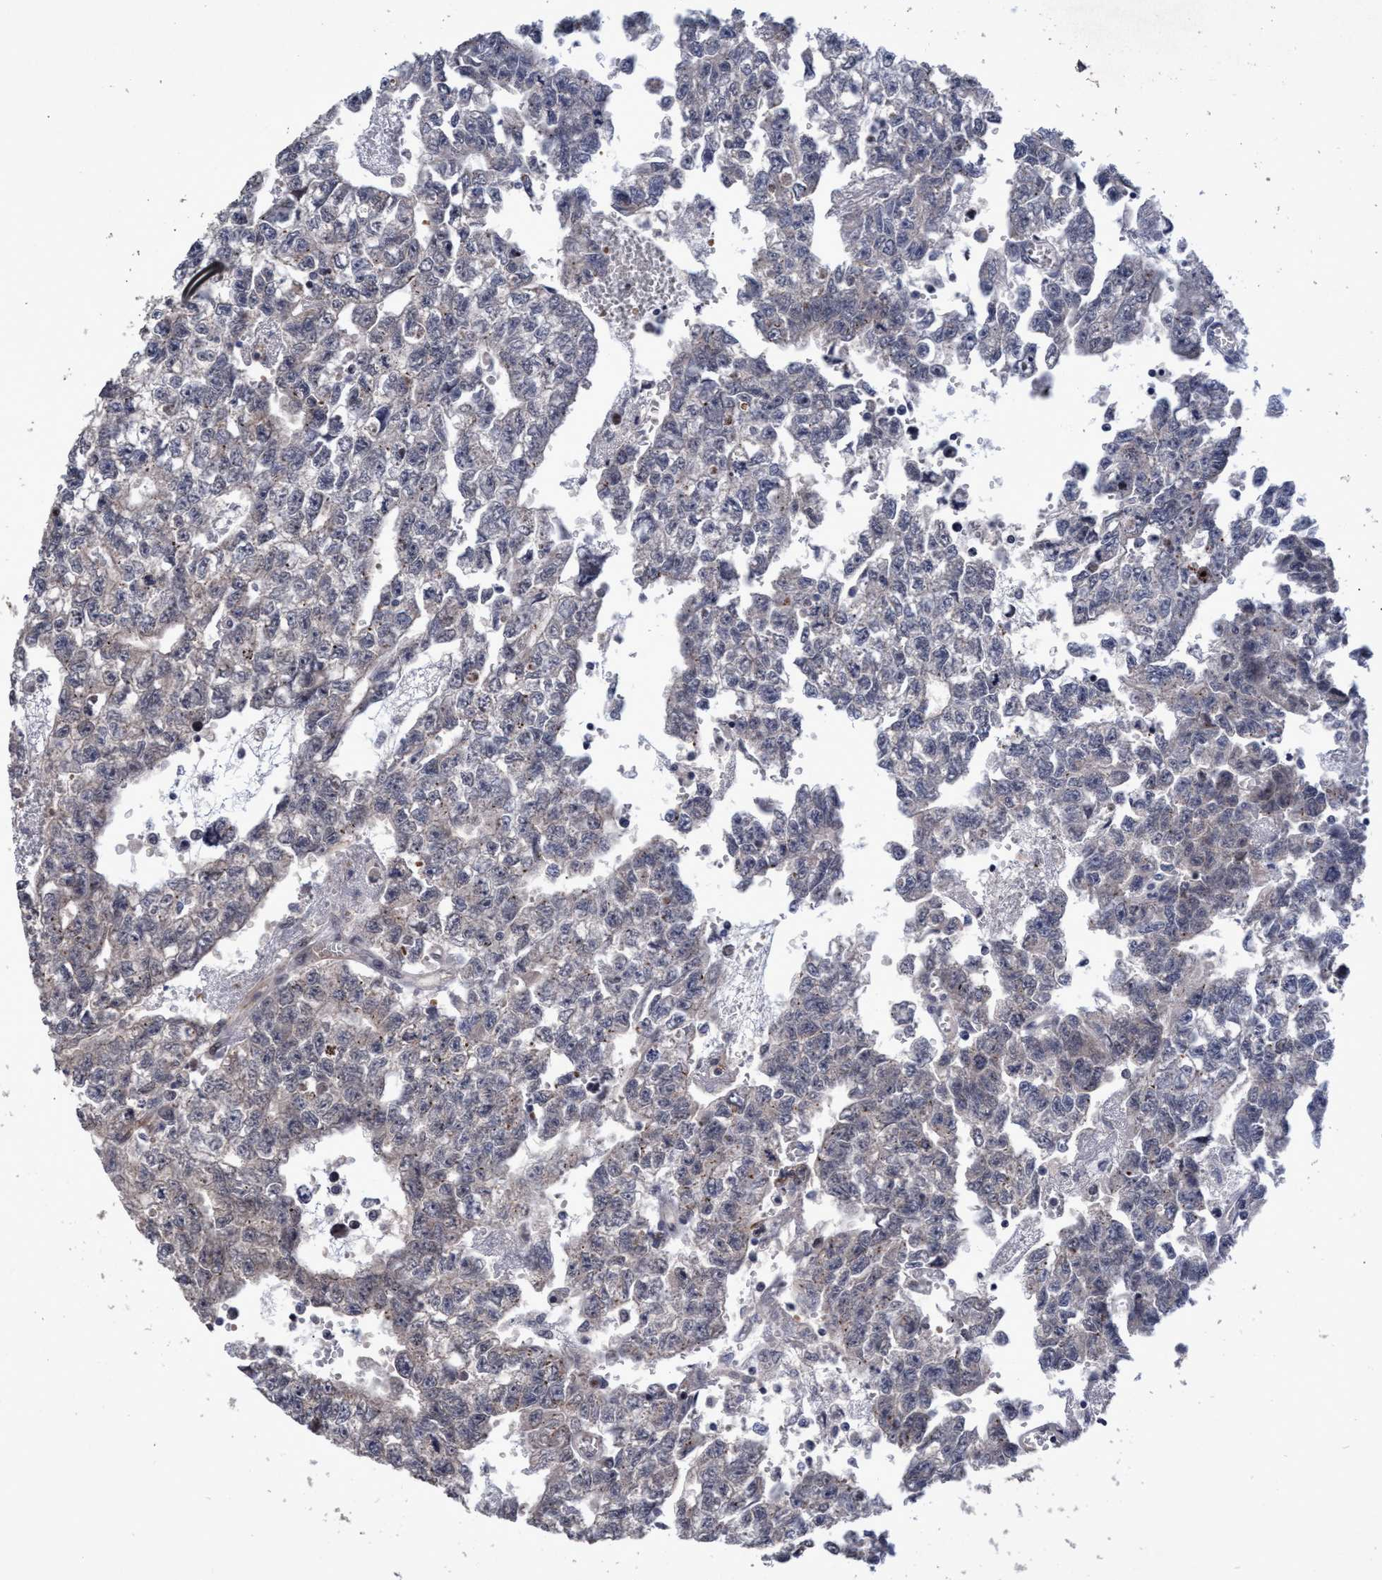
{"staining": {"intensity": "weak", "quantity": "<25%", "location": "cytoplasmic/membranous"}, "tissue": "testis cancer", "cell_type": "Tumor cells", "image_type": "cancer", "snomed": [{"axis": "morphology", "description": "Seminoma, NOS"}, {"axis": "morphology", "description": "Carcinoma, Embryonal, NOS"}, {"axis": "topography", "description": "Testis"}], "caption": "The IHC micrograph has no significant expression in tumor cells of testis cancer tissue. (DAB immunohistochemistry with hematoxylin counter stain).", "gene": "ZNF750", "patient": {"sex": "male", "age": 38}}